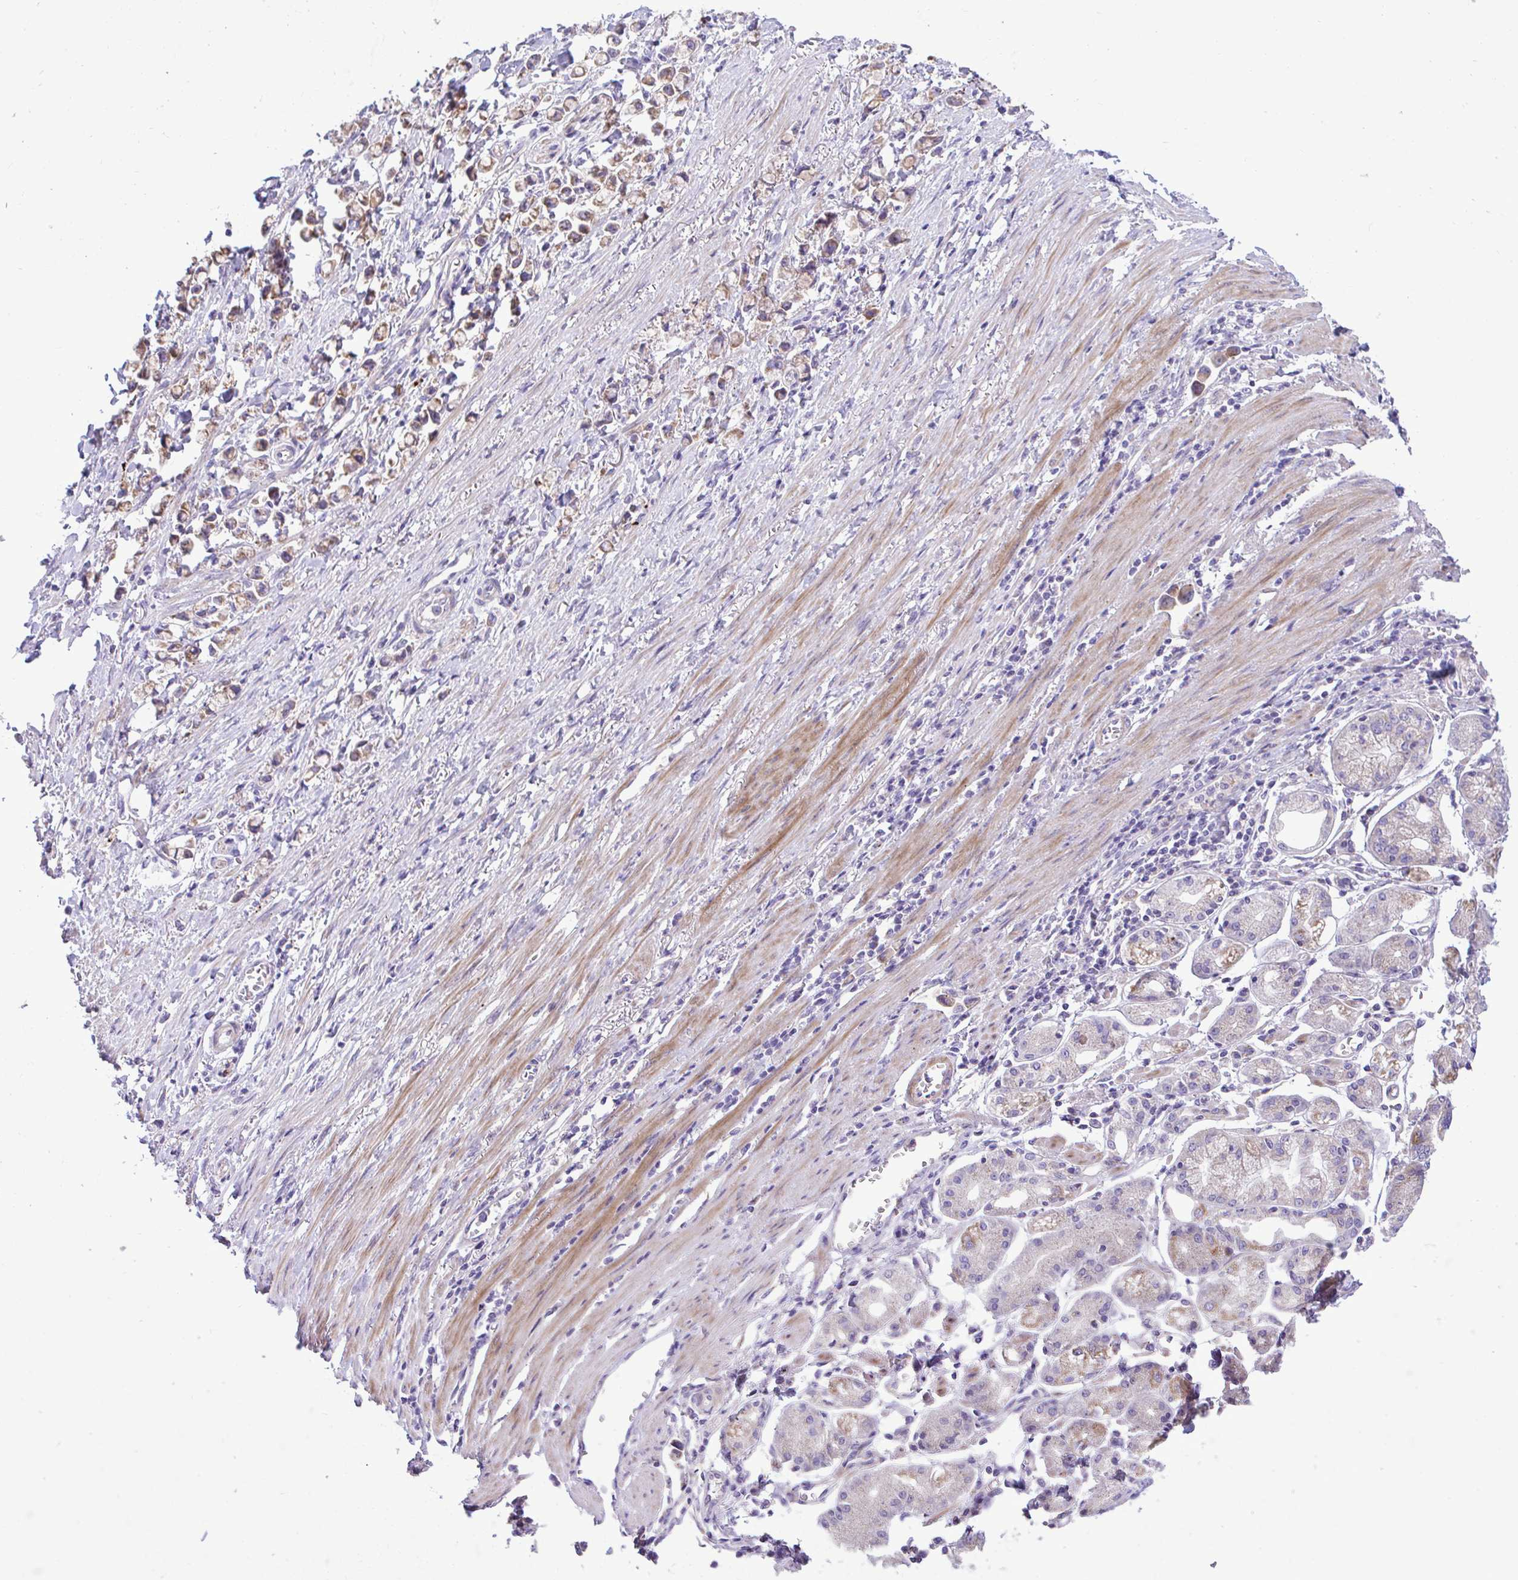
{"staining": {"intensity": "moderate", "quantity": ">75%", "location": "cytoplasmic/membranous"}, "tissue": "stomach cancer", "cell_type": "Tumor cells", "image_type": "cancer", "snomed": [{"axis": "morphology", "description": "Adenocarcinoma, NOS"}, {"axis": "topography", "description": "Stomach"}], "caption": "This histopathology image reveals IHC staining of stomach cancer, with medium moderate cytoplasmic/membranous expression in about >75% of tumor cells.", "gene": "MRPS16", "patient": {"sex": "female", "age": 81}}